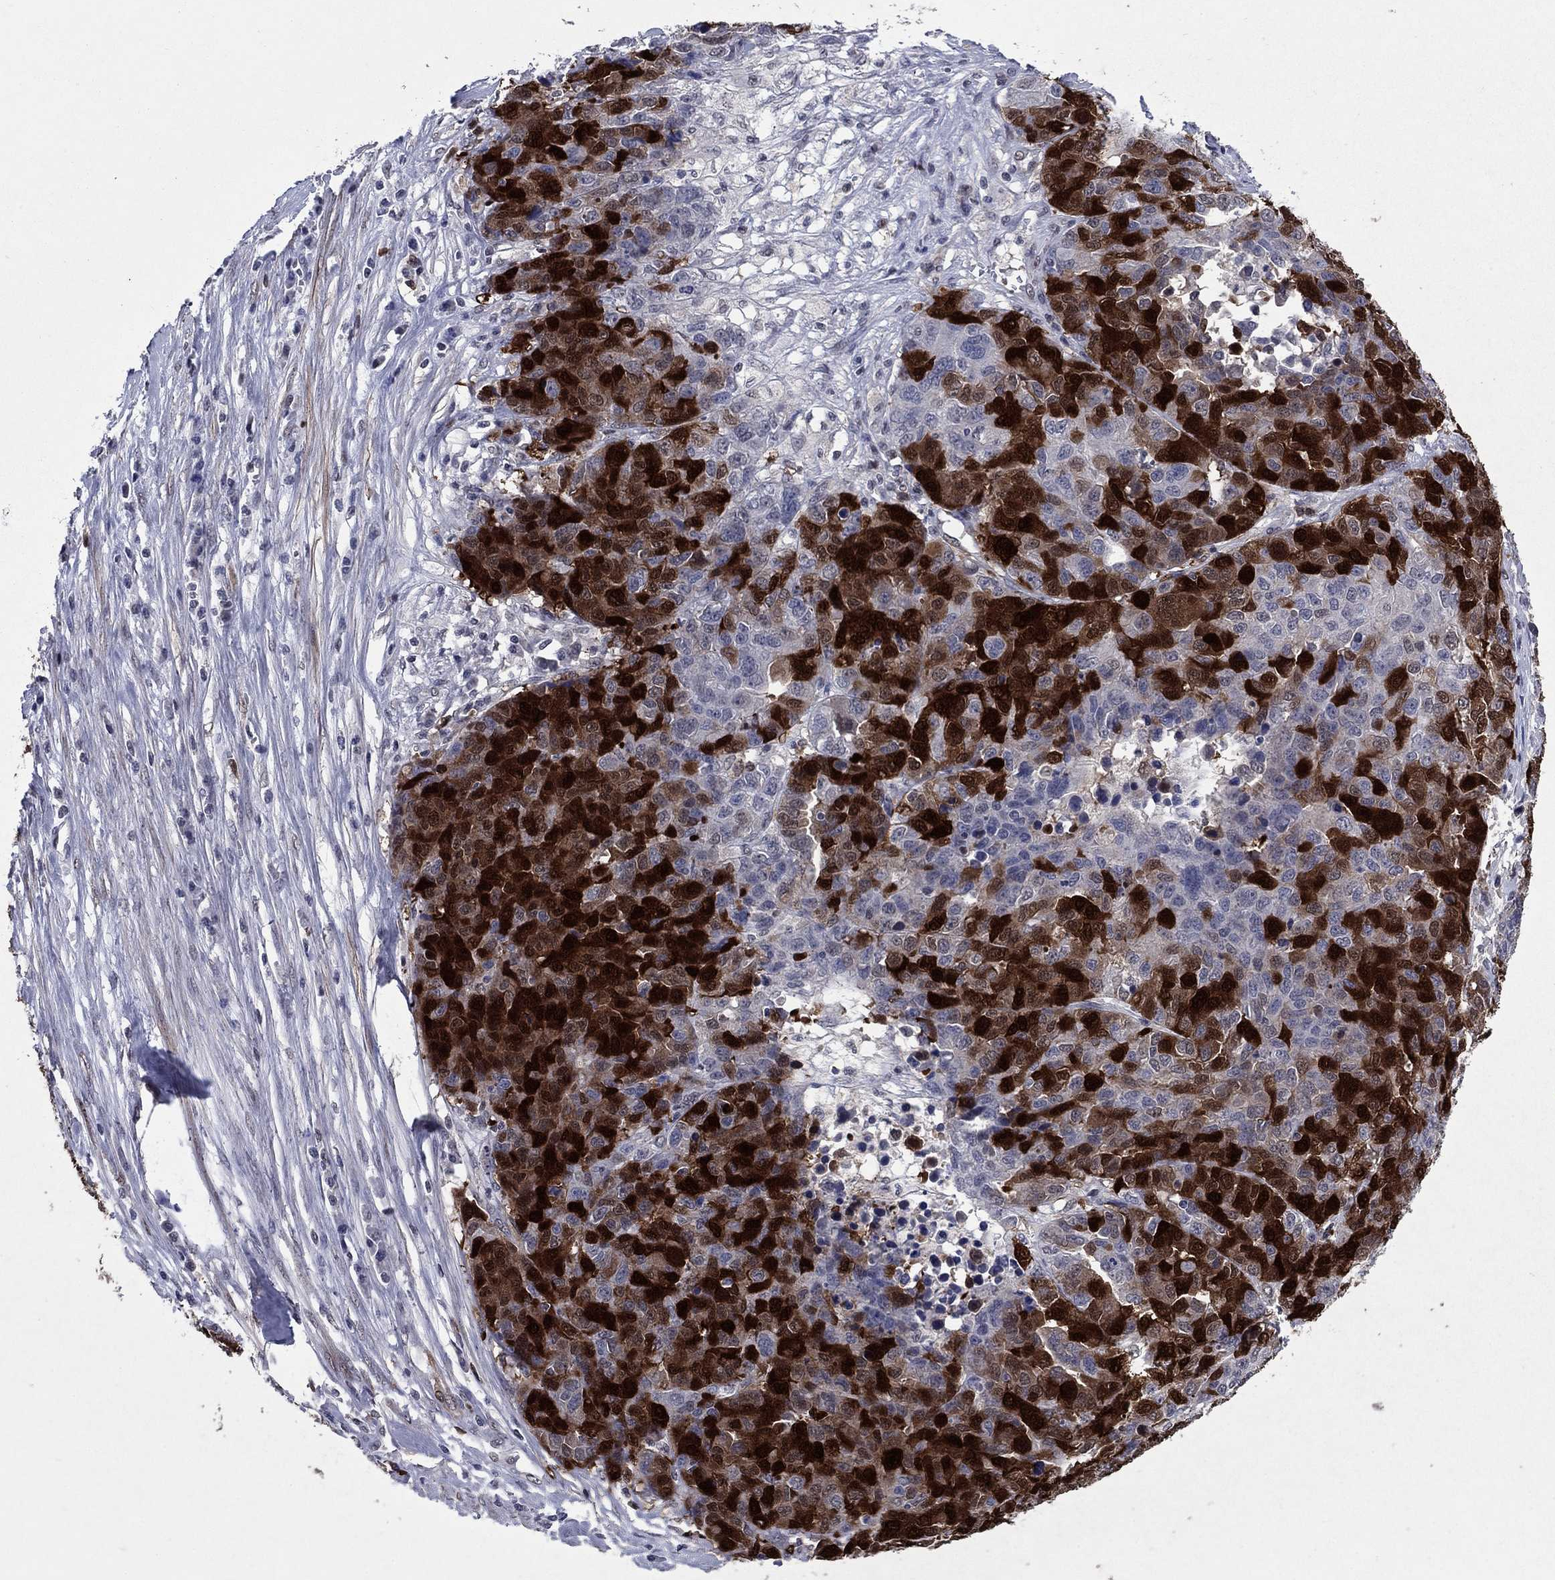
{"staining": {"intensity": "strong", "quantity": "25%-75%", "location": "cytoplasmic/membranous,nuclear"}, "tissue": "ovarian cancer", "cell_type": "Tumor cells", "image_type": "cancer", "snomed": [{"axis": "morphology", "description": "Cystadenocarcinoma, serous, NOS"}, {"axis": "topography", "description": "Ovary"}], "caption": "An image of ovarian cancer (serous cystadenocarcinoma) stained for a protein shows strong cytoplasmic/membranous and nuclear brown staining in tumor cells. Ihc stains the protein in brown and the nuclei are stained blue.", "gene": "TYMS", "patient": {"sex": "female", "age": 87}}